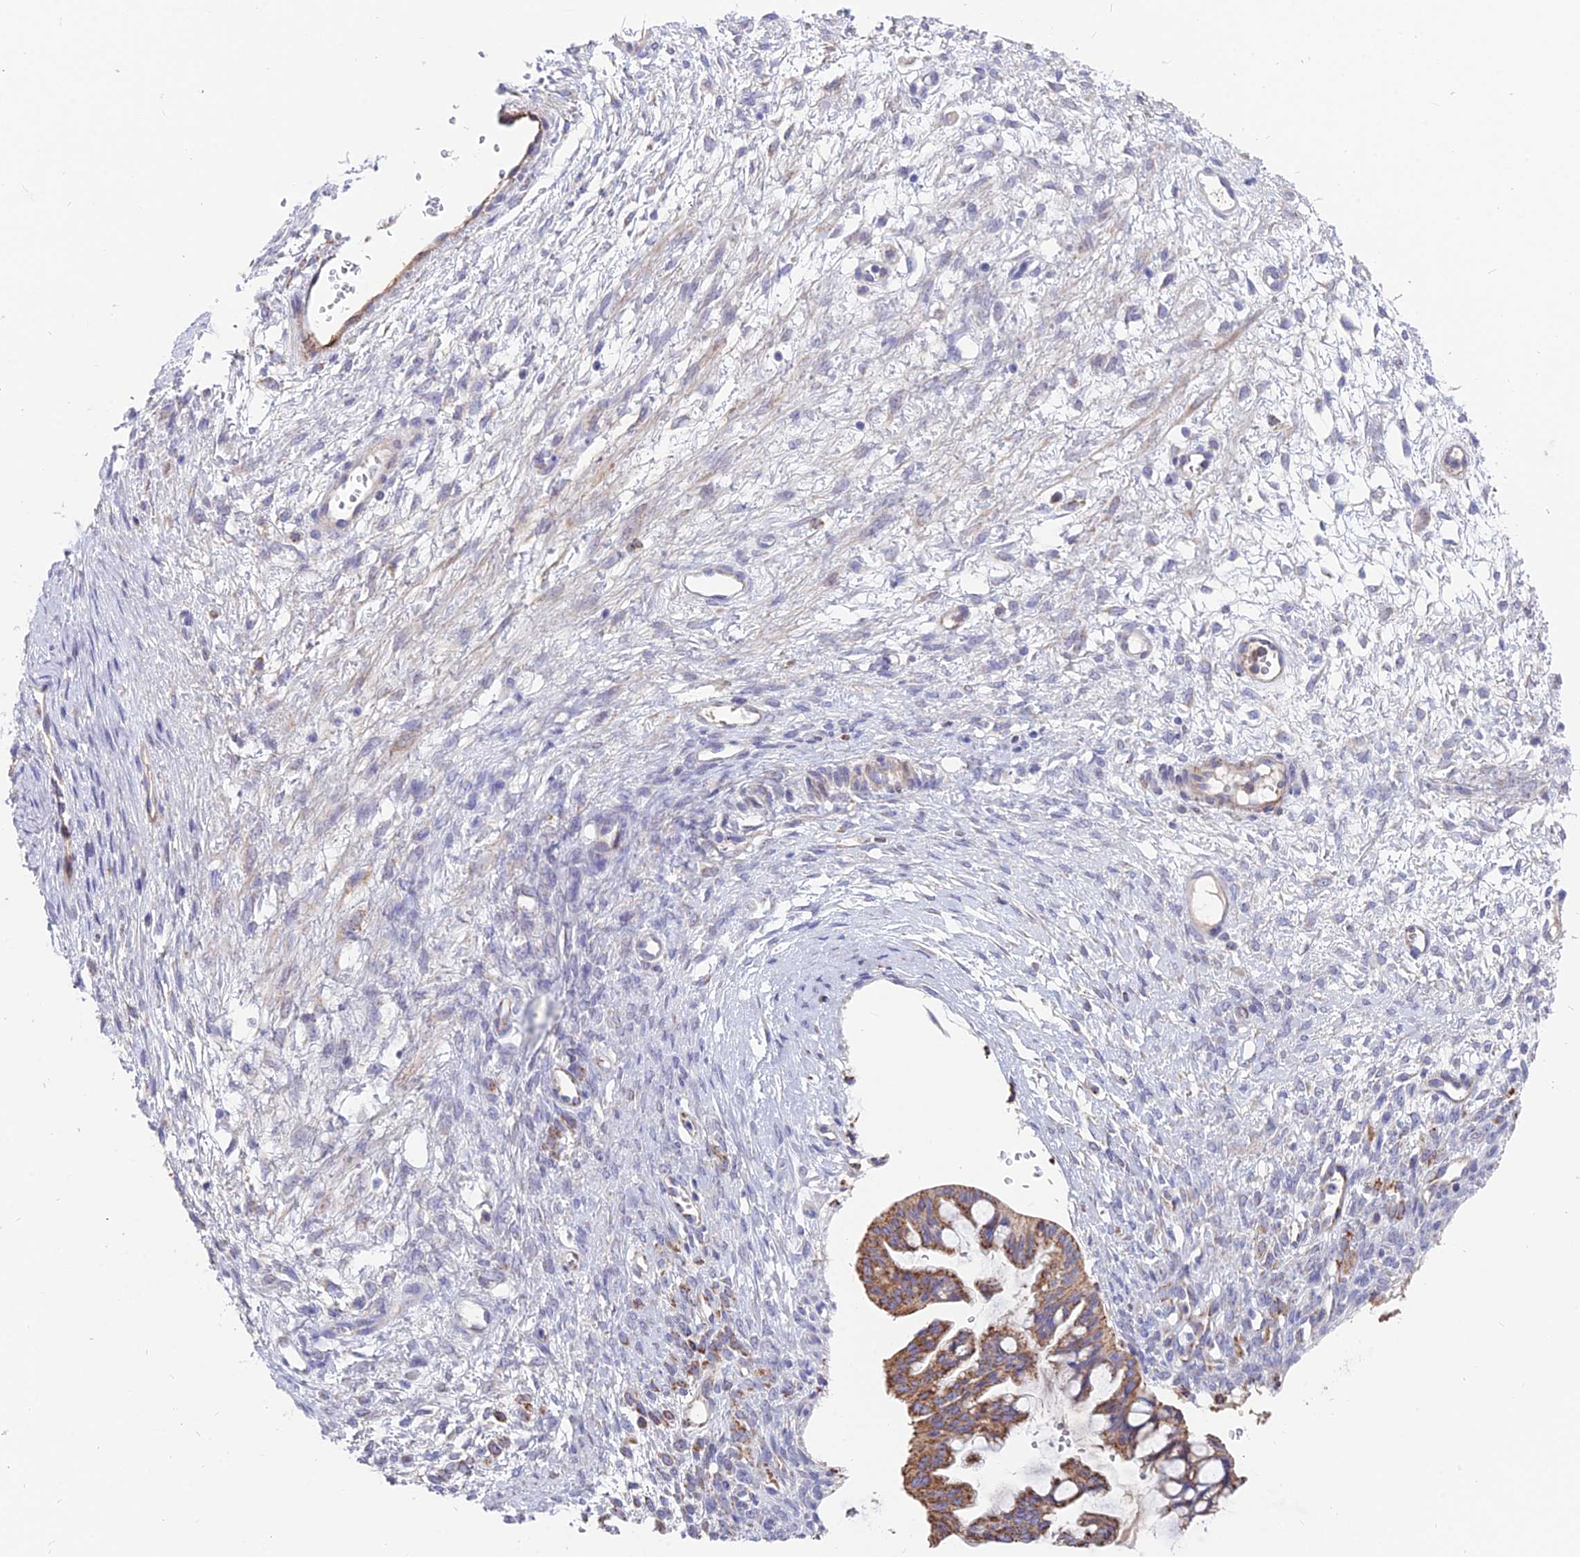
{"staining": {"intensity": "moderate", "quantity": ">75%", "location": "cytoplasmic/membranous"}, "tissue": "ovarian cancer", "cell_type": "Tumor cells", "image_type": "cancer", "snomed": [{"axis": "morphology", "description": "Cystadenocarcinoma, mucinous, NOS"}, {"axis": "topography", "description": "Ovary"}], "caption": "Human mucinous cystadenocarcinoma (ovarian) stained with a brown dye exhibits moderate cytoplasmic/membranous positive staining in approximately >75% of tumor cells.", "gene": "TIGD6", "patient": {"sex": "female", "age": 73}}